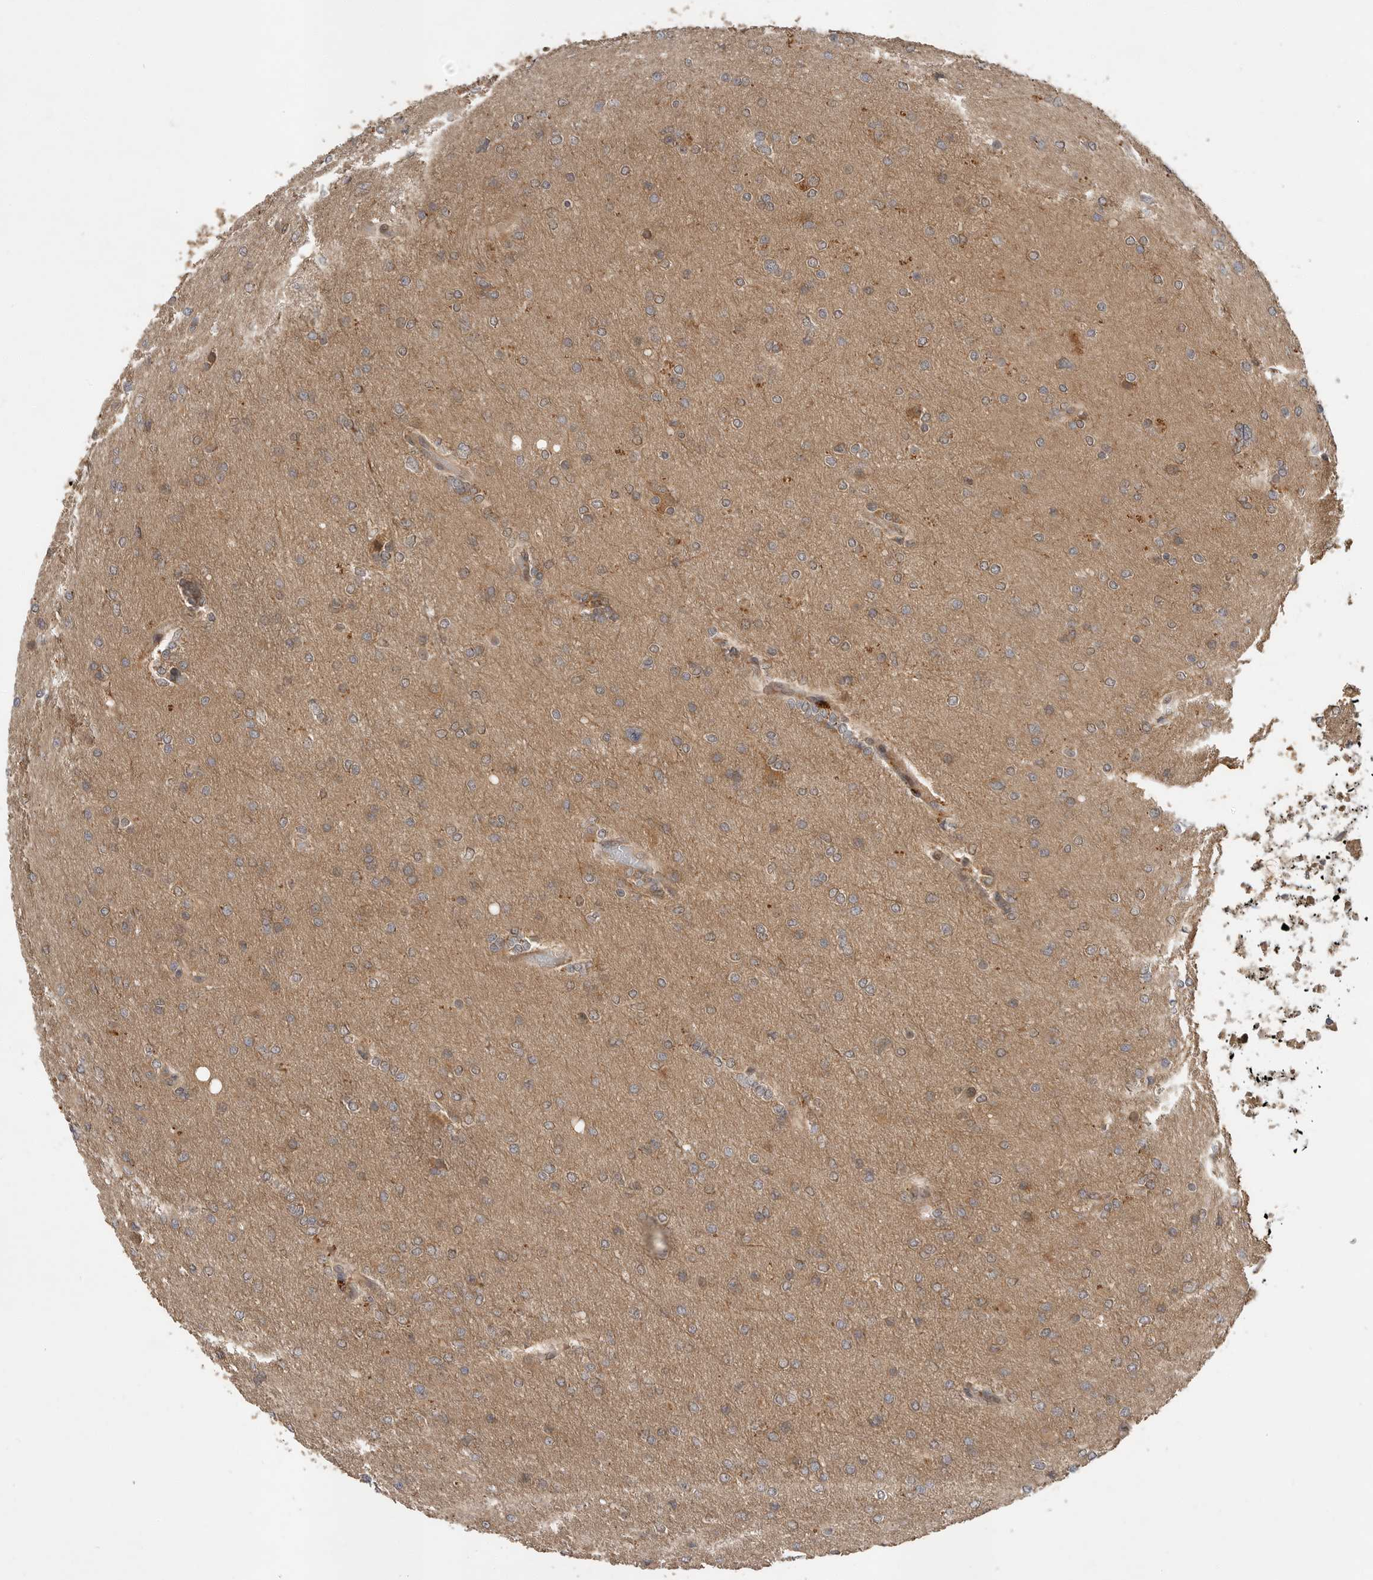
{"staining": {"intensity": "moderate", "quantity": "<25%", "location": "cytoplasmic/membranous"}, "tissue": "glioma", "cell_type": "Tumor cells", "image_type": "cancer", "snomed": [{"axis": "morphology", "description": "Glioma, malignant, High grade"}, {"axis": "topography", "description": "Cerebral cortex"}], "caption": "Protein analysis of glioma tissue reveals moderate cytoplasmic/membranous positivity in about <25% of tumor cells. The protein of interest is stained brown, and the nuclei are stained in blue (DAB (3,3'-diaminobenzidine) IHC with brightfield microscopy, high magnification).", "gene": "OSBPL9", "patient": {"sex": "female", "age": 36}}